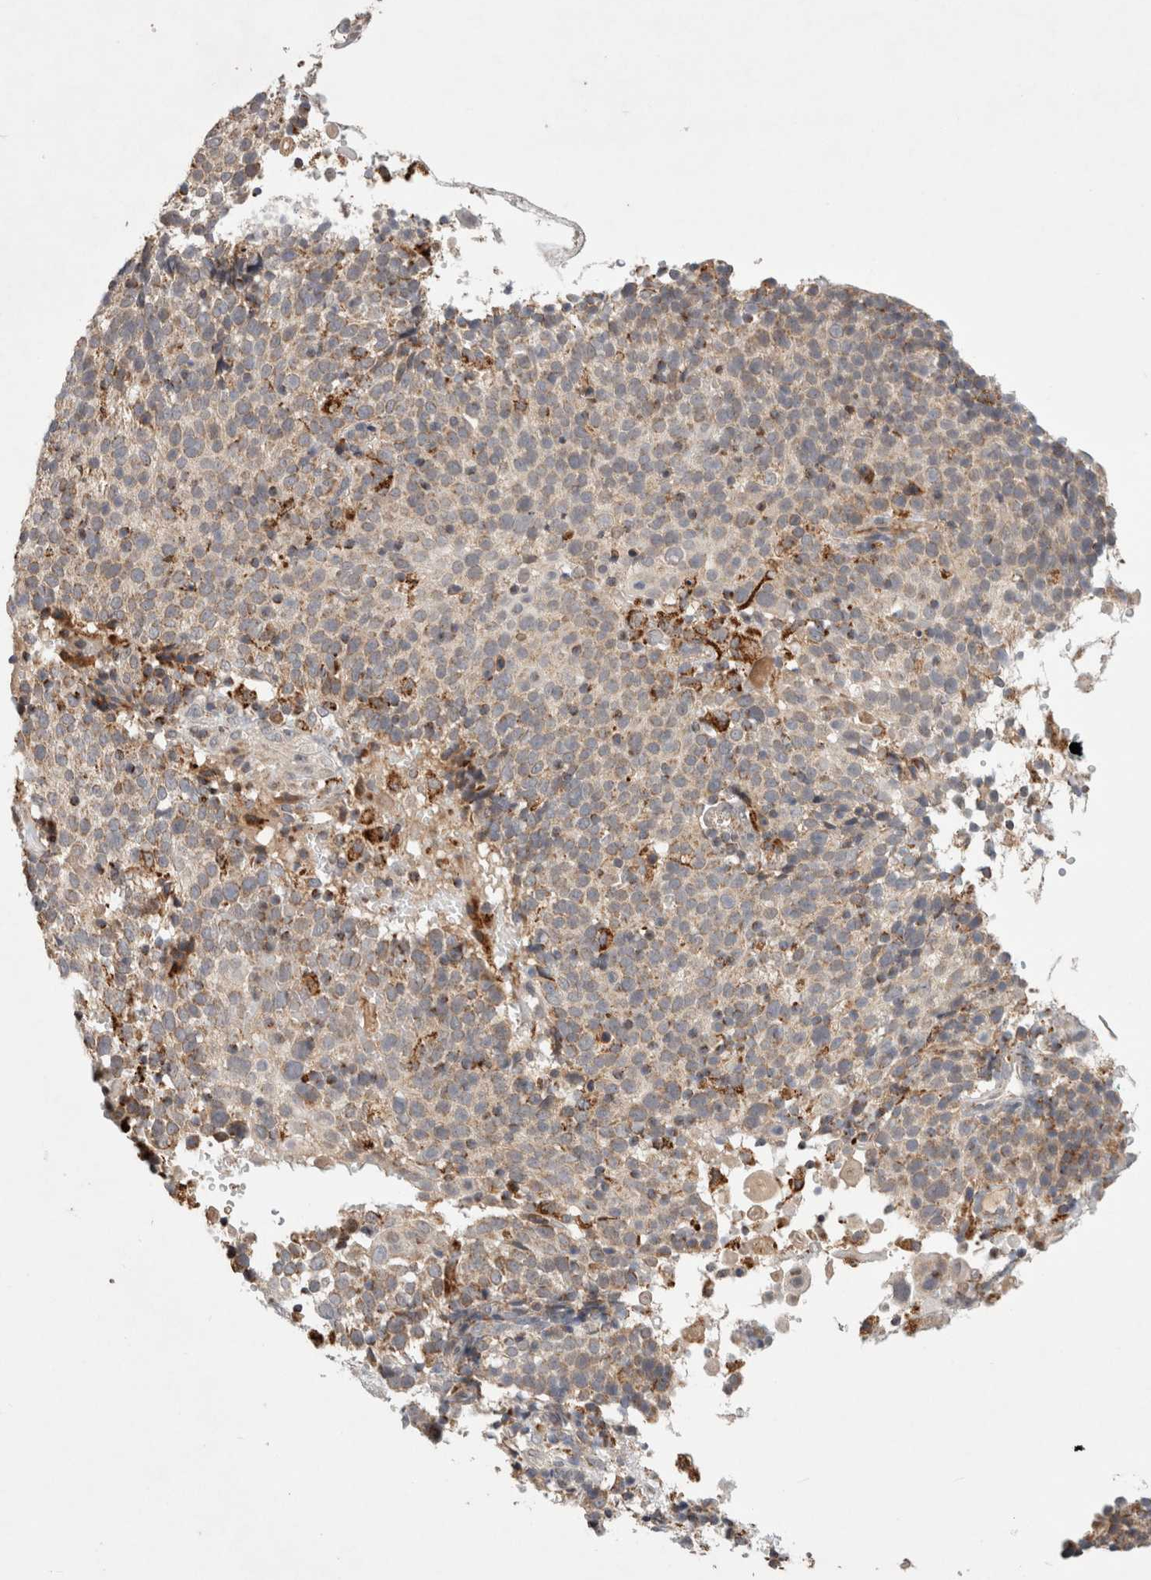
{"staining": {"intensity": "weak", "quantity": ">75%", "location": "cytoplasmic/membranous"}, "tissue": "cervical cancer", "cell_type": "Tumor cells", "image_type": "cancer", "snomed": [{"axis": "morphology", "description": "Squamous cell carcinoma, NOS"}, {"axis": "topography", "description": "Cervix"}], "caption": "Cervical cancer (squamous cell carcinoma) stained with immunohistochemistry shows weak cytoplasmic/membranous expression in about >75% of tumor cells. (Brightfield microscopy of DAB IHC at high magnification).", "gene": "HROB", "patient": {"sex": "female", "age": 74}}